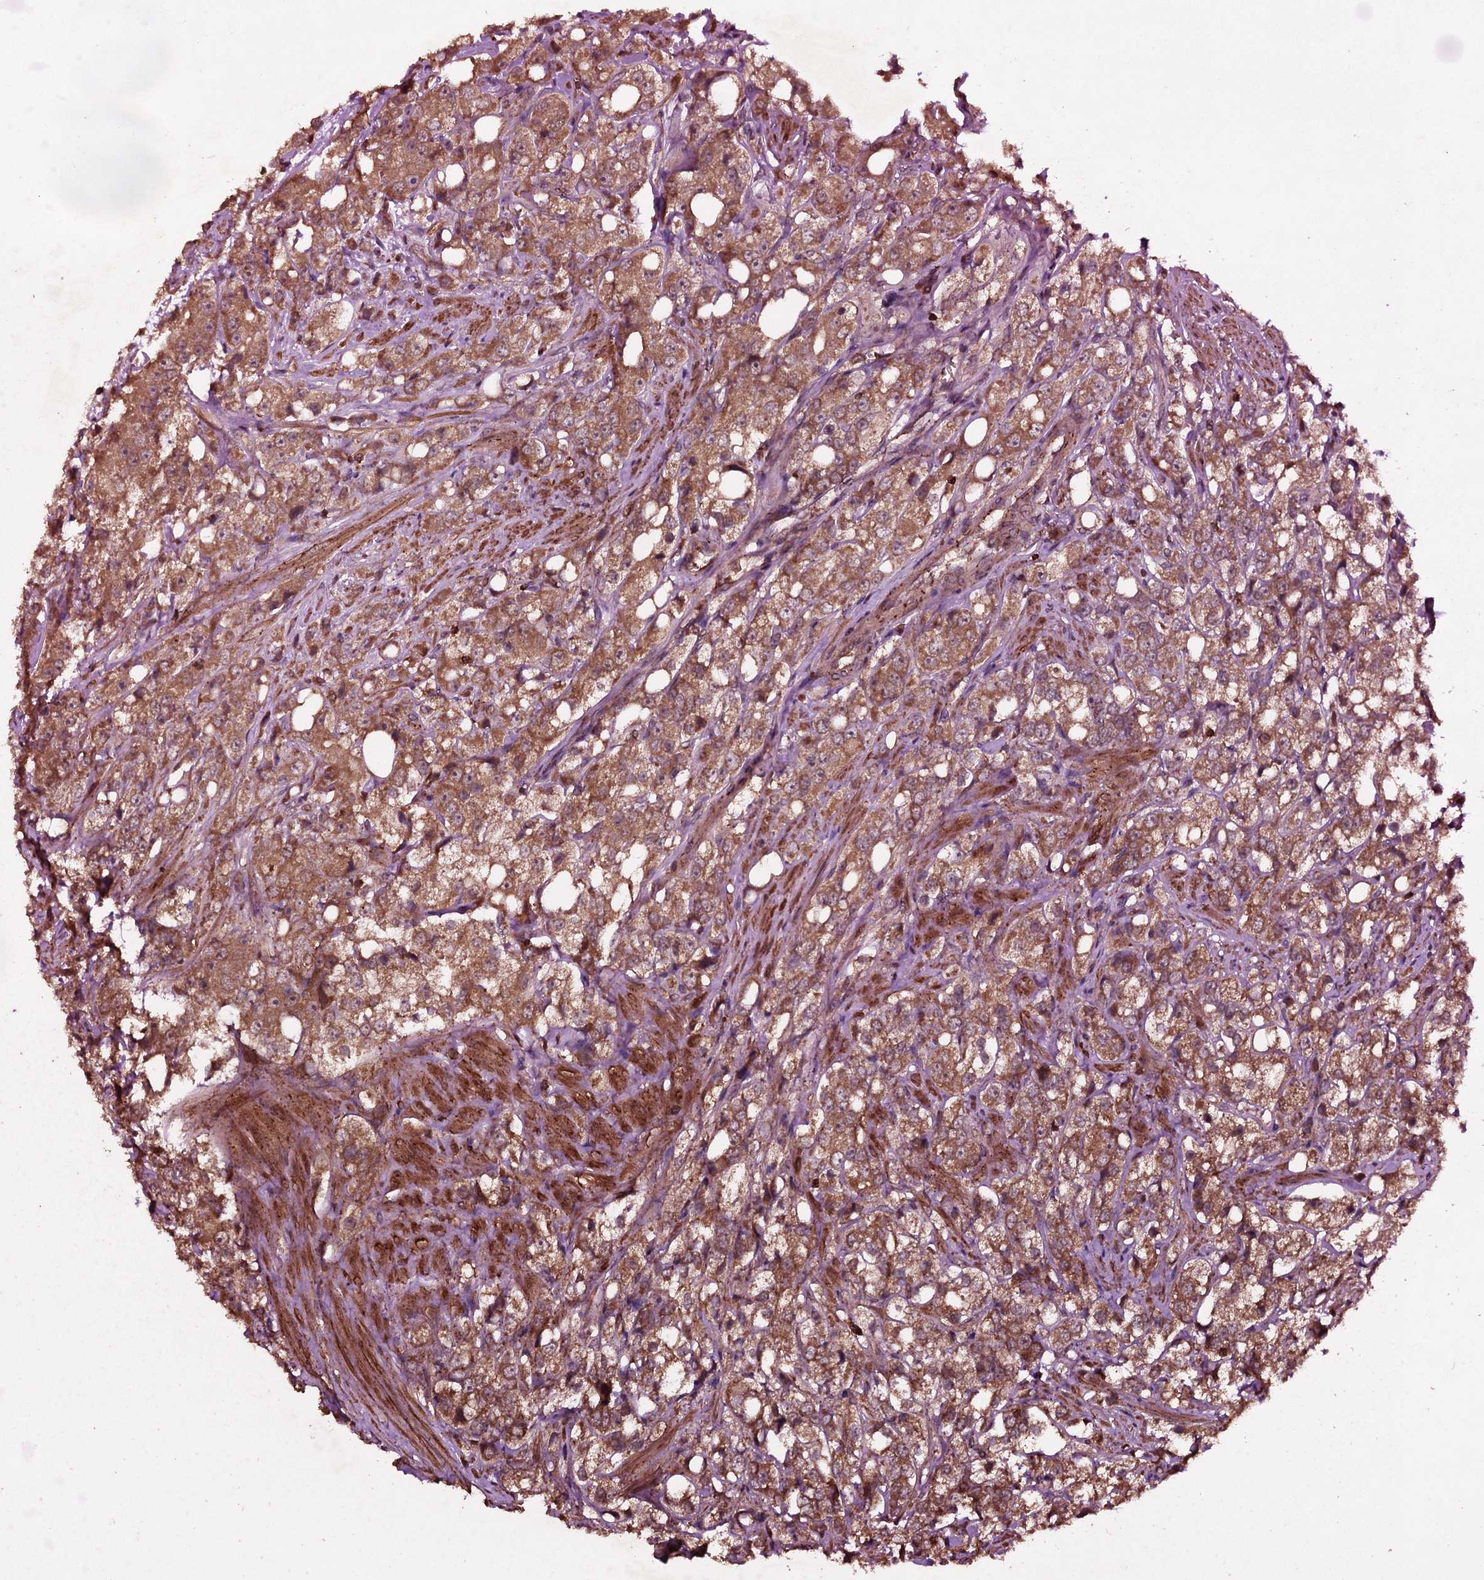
{"staining": {"intensity": "moderate", "quantity": ">75%", "location": "cytoplasmic/membranous"}, "tissue": "prostate cancer", "cell_type": "Tumor cells", "image_type": "cancer", "snomed": [{"axis": "morphology", "description": "Adenocarcinoma, NOS"}, {"axis": "topography", "description": "Prostate"}], "caption": "A micrograph of adenocarcinoma (prostate) stained for a protein displays moderate cytoplasmic/membranous brown staining in tumor cells.", "gene": "ADGRG3", "patient": {"sex": "male", "age": 79}}